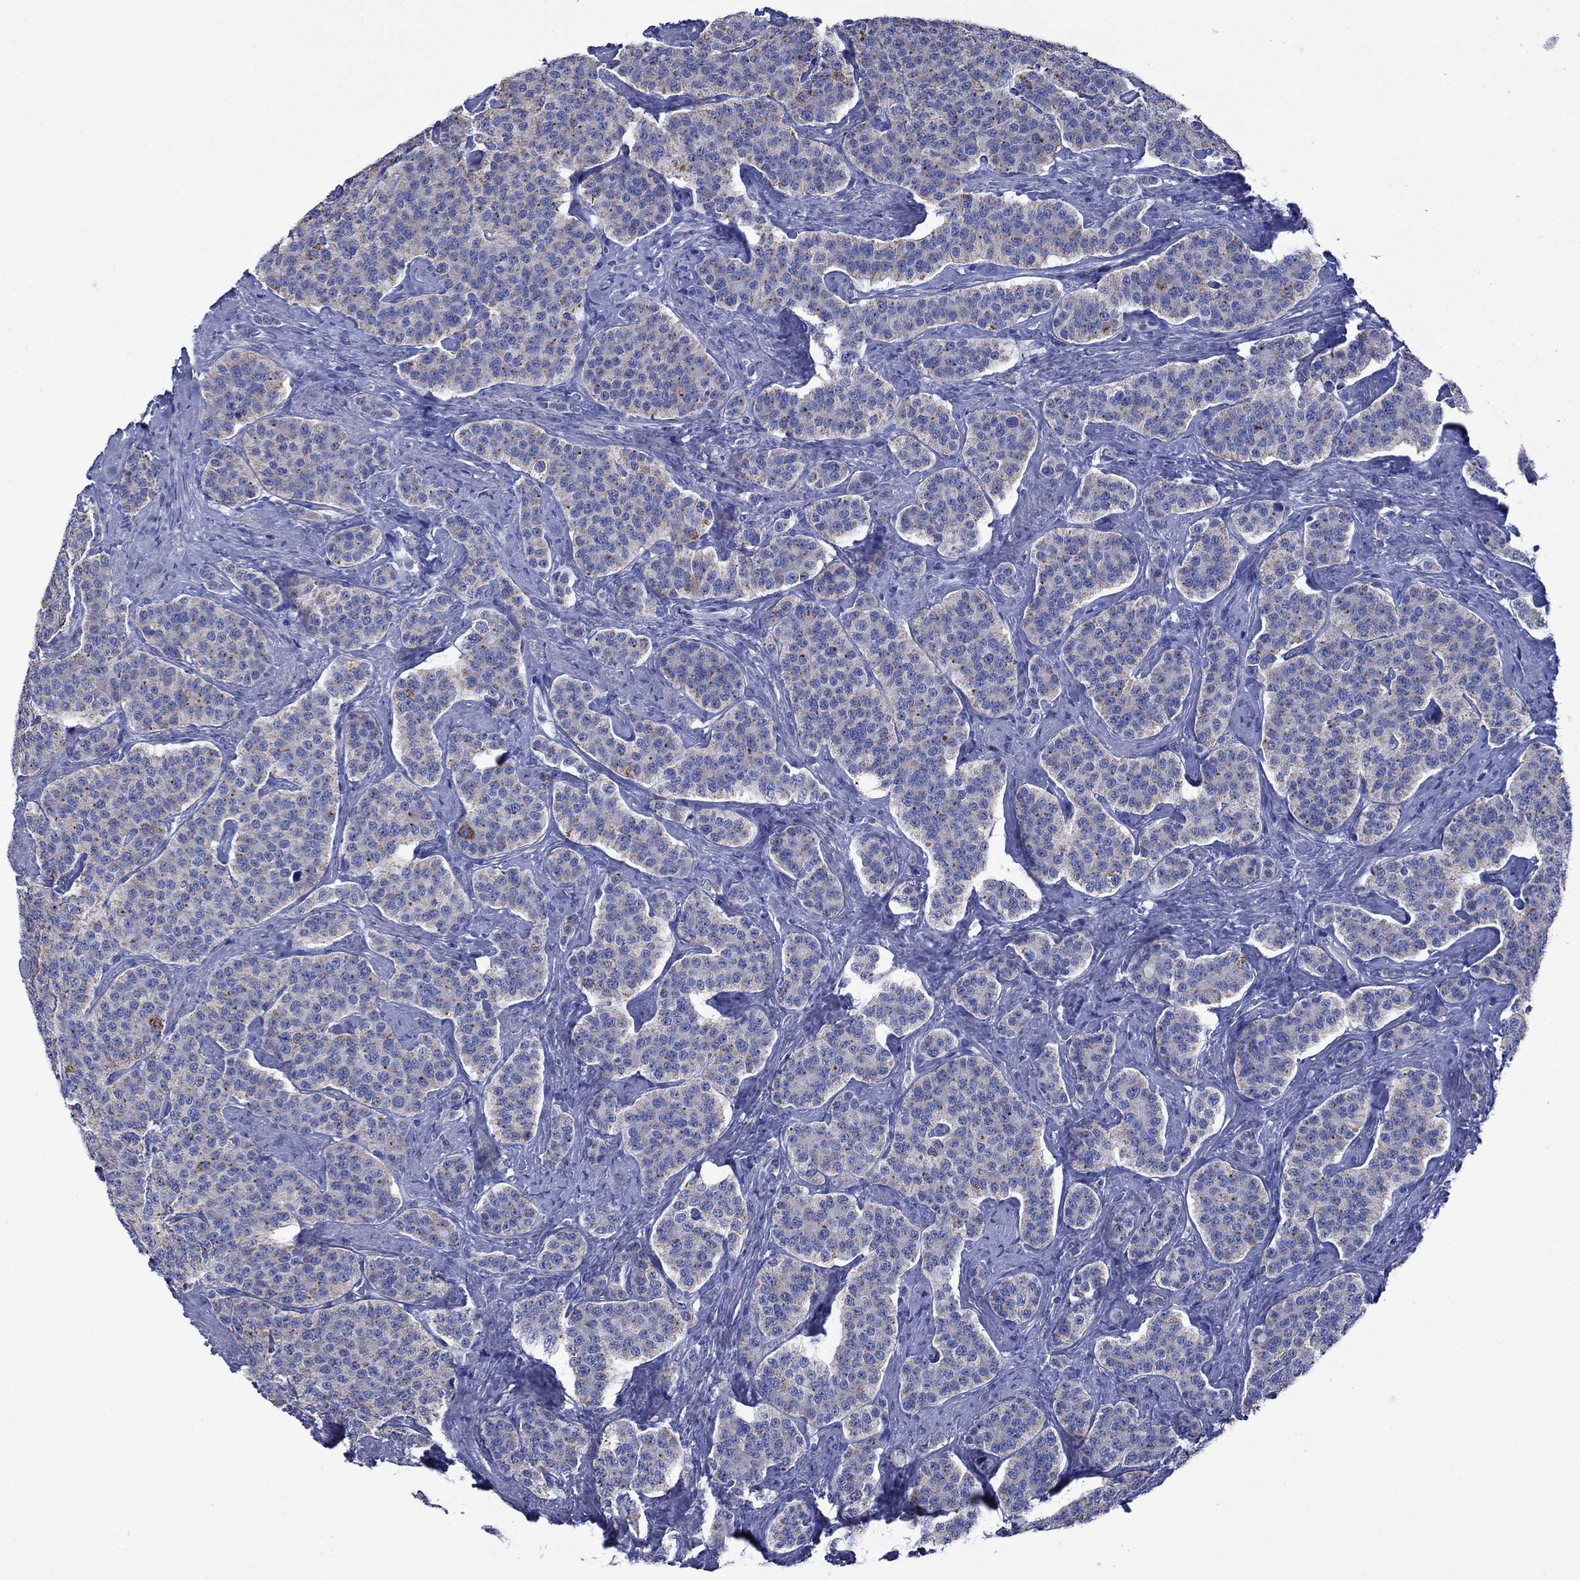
{"staining": {"intensity": "weak", "quantity": "<25%", "location": "cytoplasmic/membranous"}, "tissue": "carcinoid", "cell_type": "Tumor cells", "image_type": "cancer", "snomed": [{"axis": "morphology", "description": "Carcinoid, malignant, NOS"}, {"axis": "topography", "description": "Small intestine"}], "caption": "Tumor cells show no significant protein expression in malignant carcinoid.", "gene": "ACADSB", "patient": {"sex": "female", "age": 58}}